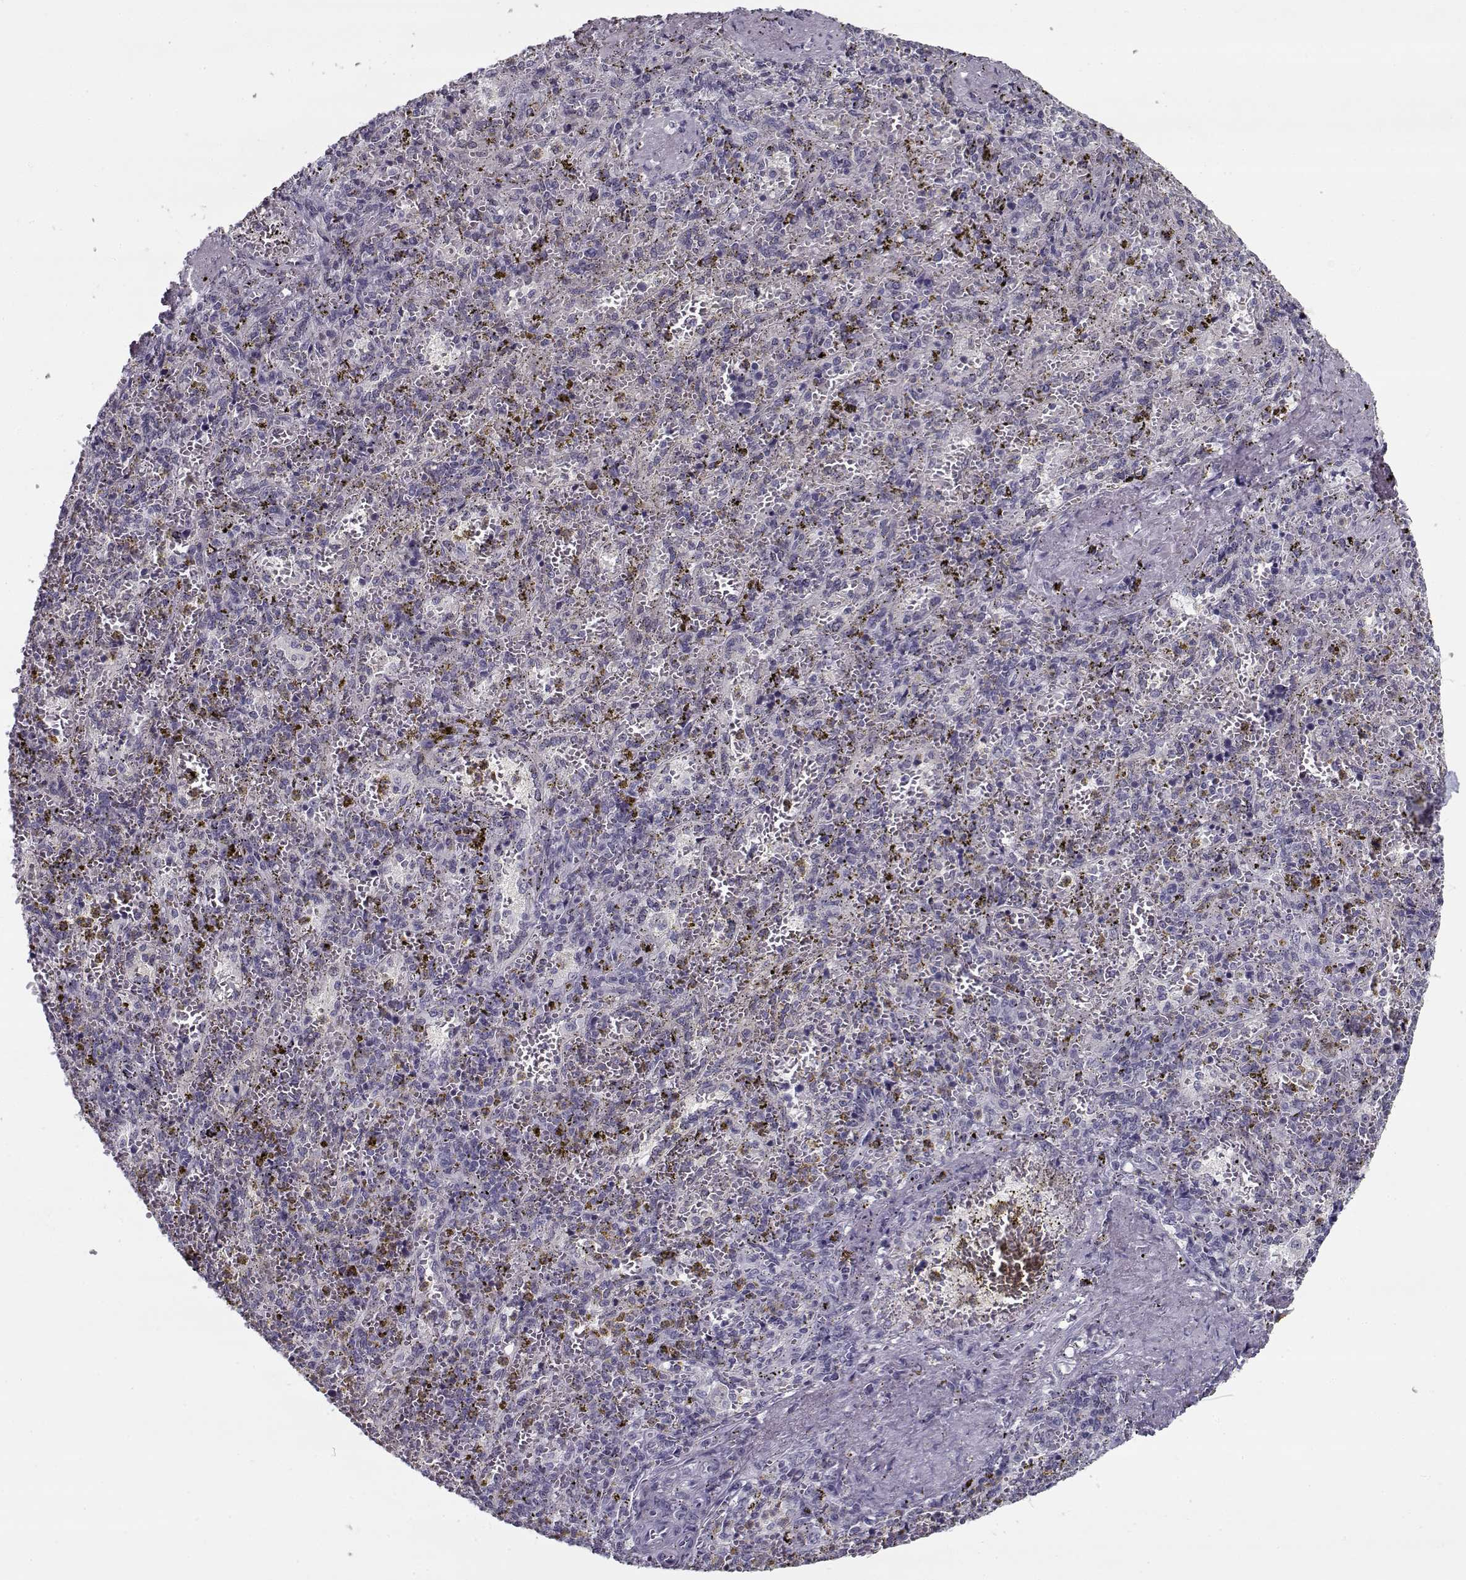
{"staining": {"intensity": "negative", "quantity": "none", "location": "none"}, "tissue": "spleen", "cell_type": "Cells in red pulp", "image_type": "normal", "snomed": [{"axis": "morphology", "description": "Normal tissue, NOS"}, {"axis": "topography", "description": "Spleen"}], "caption": "IHC of benign spleen shows no expression in cells in red pulp. (Brightfield microscopy of DAB (3,3'-diaminobenzidine) IHC at high magnification).", "gene": "SPACA9", "patient": {"sex": "female", "age": 50}}